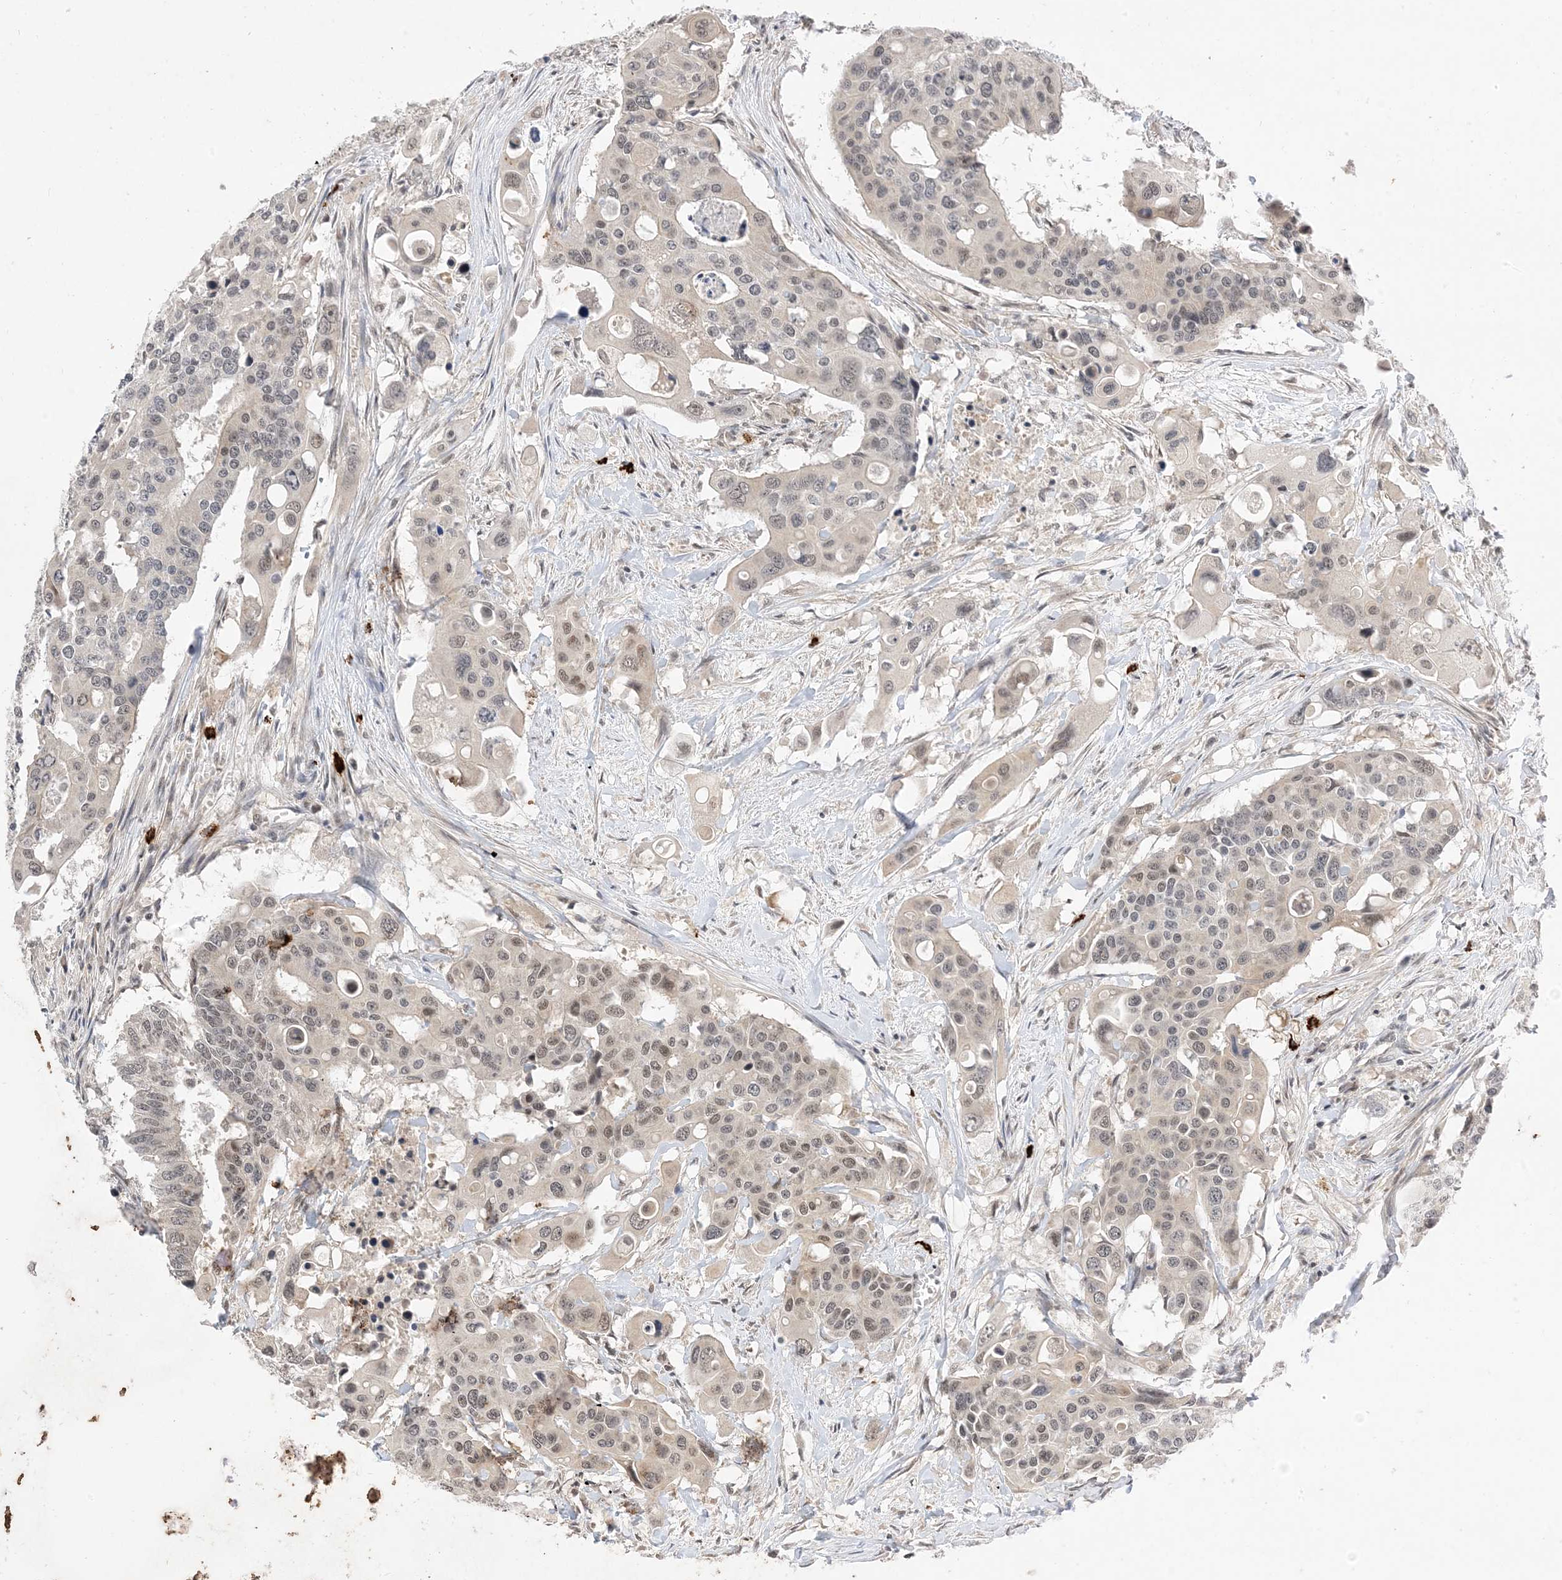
{"staining": {"intensity": "weak", "quantity": "25%-75%", "location": "nuclear"}, "tissue": "colorectal cancer", "cell_type": "Tumor cells", "image_type": "cancer", "snomed": [{"axis": "morphology", "description": "Adenocarcinoma, NOS"}, {"axis": "topography", "description": "Colon"}], "caption": "A brown stain shows weak nuclear positivity of a protein in human colorectal adenocarcinoma tumor cells.", "gene": "RANBP9", "patient": {"sex": "male", "age": 77}}